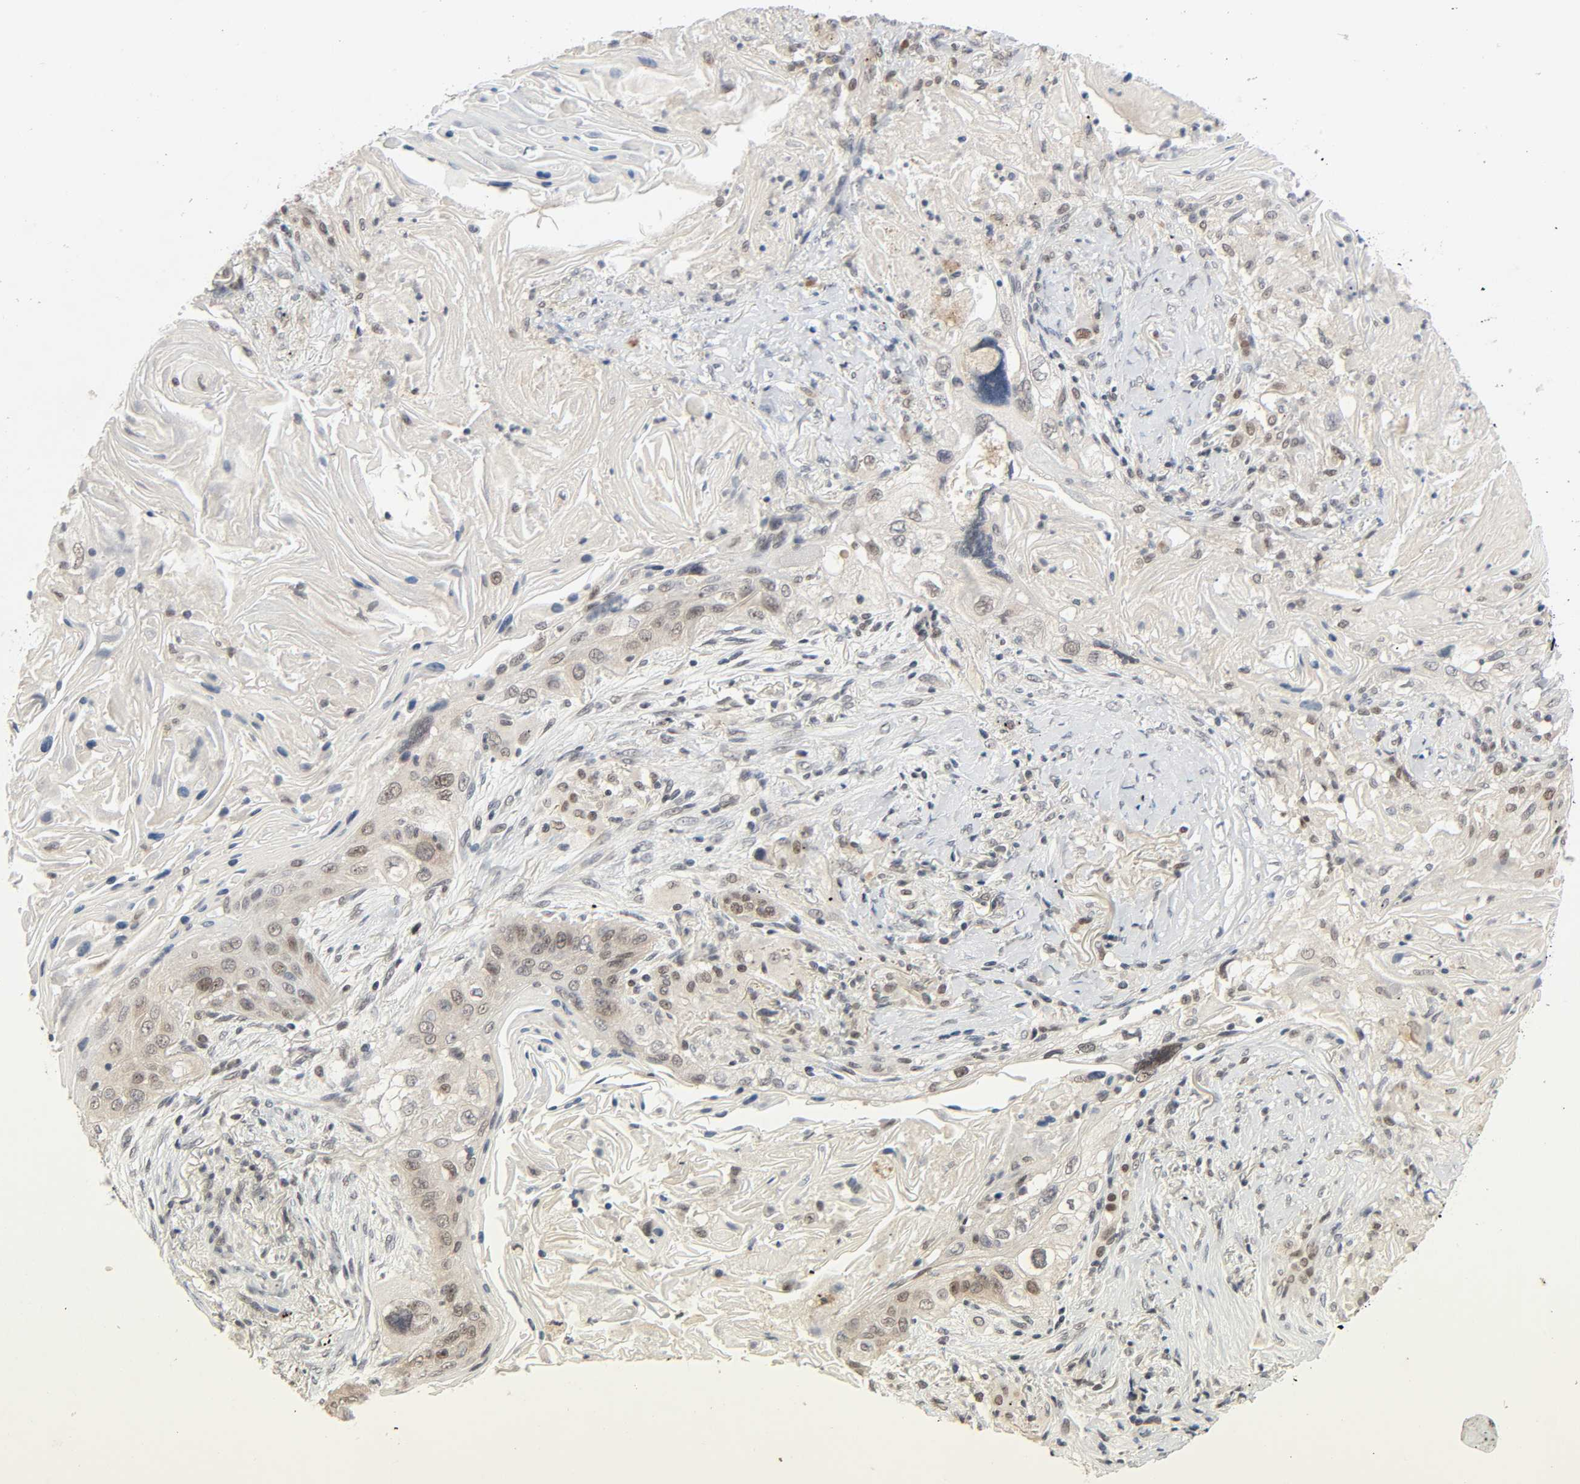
{"staining": {"intensity": "weak", "quantity": "25%-75%", "location": "cytoplasmic/membranous,nuclear"}, "tissue": "lung cancer", "cell_type": "Tumor cells", "image_type": "cancer", "snomed": [{"axis": "morphology", "description": "Squamous cell carcinoma, NOS"}, {"axis": "topography", "description": "Lung"}], "caption": "Lung cancer stained for a protein reveals weak cytoplasmic/membranous and nuclear positivity in tumor cells. (Stains: DAB (3,3'-diaminobenzidine) in brown, nuclei in blue, Microscopy: brightfield microscopy at high magnification).", "gene": "MAPKAPK5", "patient": {"sex": "female", "age": 67}}